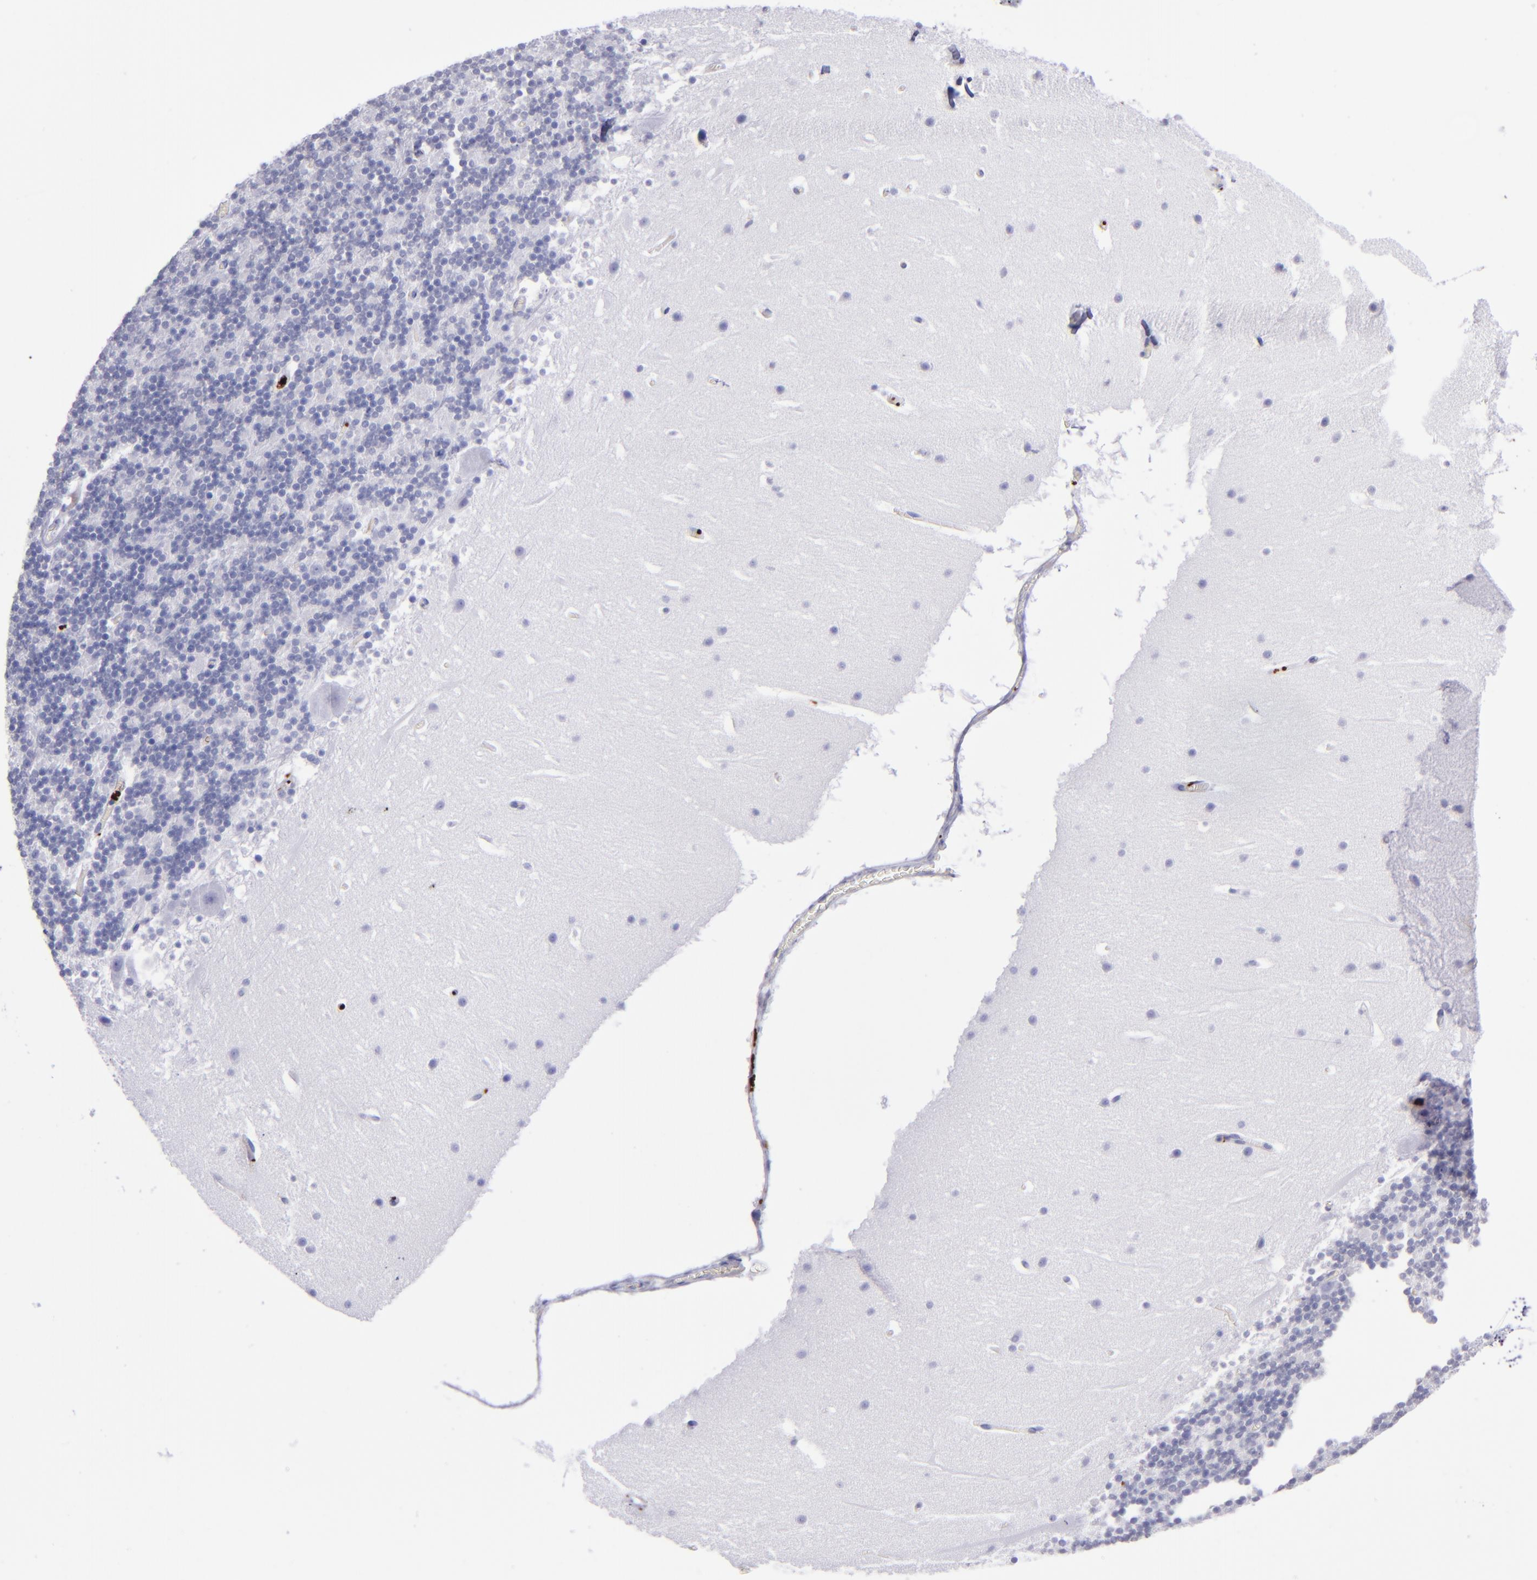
{"staining": {"intensity": "negative", "quantity": "none", "location": "none"}, "tissue": "cerebellum", "cell_type": "Cells in granular layer", "image_type": "normal", "snomed": [{"axis": "morphology", "description": "Normal tissue, NOS"}, {"axis": "topography", "description": "Cerebellum"}], "caption": "Immunohistochemistry image of normal cerebellum: human cerebellum stained with DAB (3,3'-diaminobenzidine) reveals no significant protein staining in cells in granular layer. (Brightfield microscopy of DAB immunohistochemistry at high magnification).", "gene": "EFCAB13", "patient": {"sex": "male", "age": 45}}